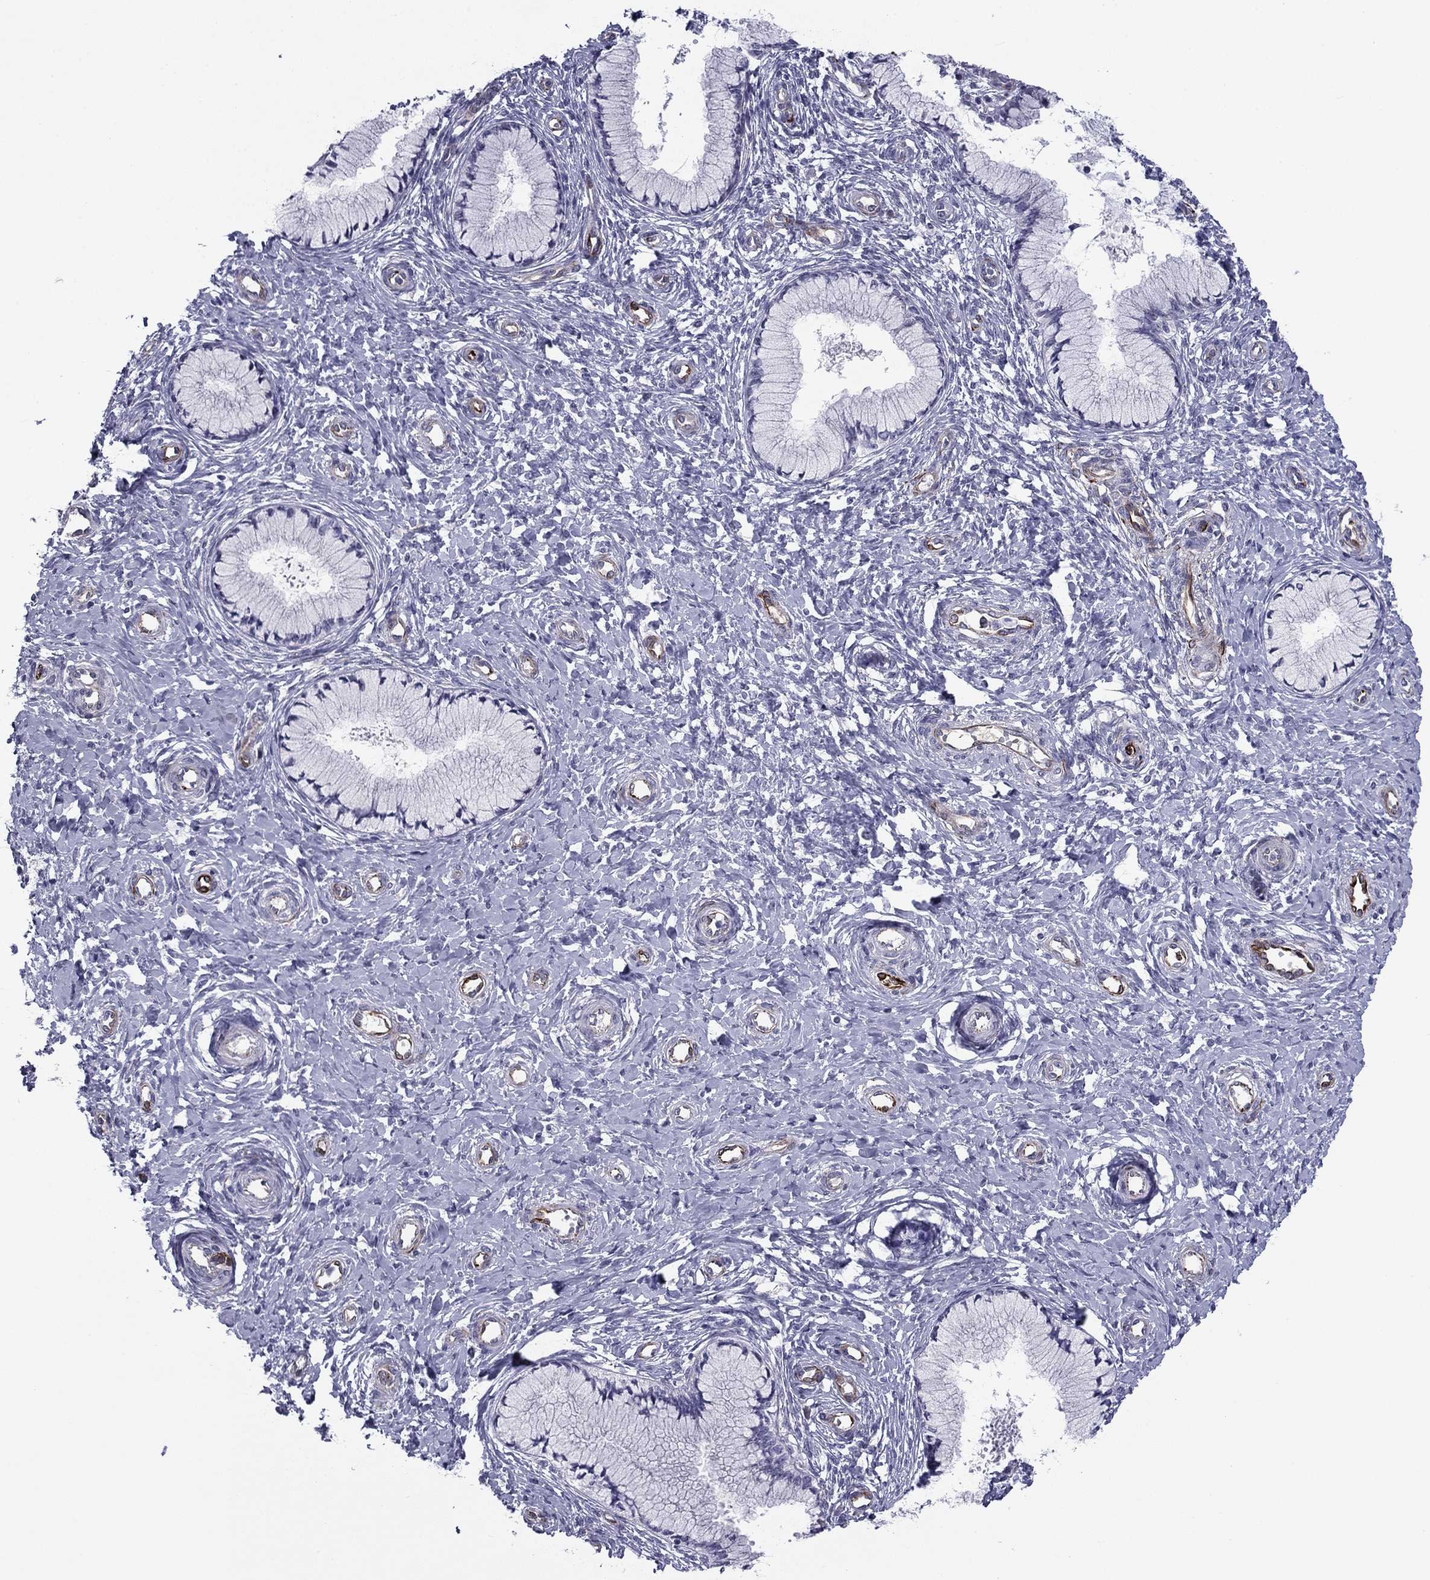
{"staining": {"intensity": "negative", "quantity": "none", "location": "none"}, "tissue": "cervix", "cell_type": "Glandular cells", "image_type": "normal", "snomed": [{"axis": "morphology", "description": "Normal tissue, NOS"}, {"axis": "topography", "description": "Cervix"}], "caption": "Immunohistochemistry (IHC) of unremarkable human cervix displays no expression in glandular cells.", "gene": "ANKS4B", "patient": {"sex": "female", "age": 37}}